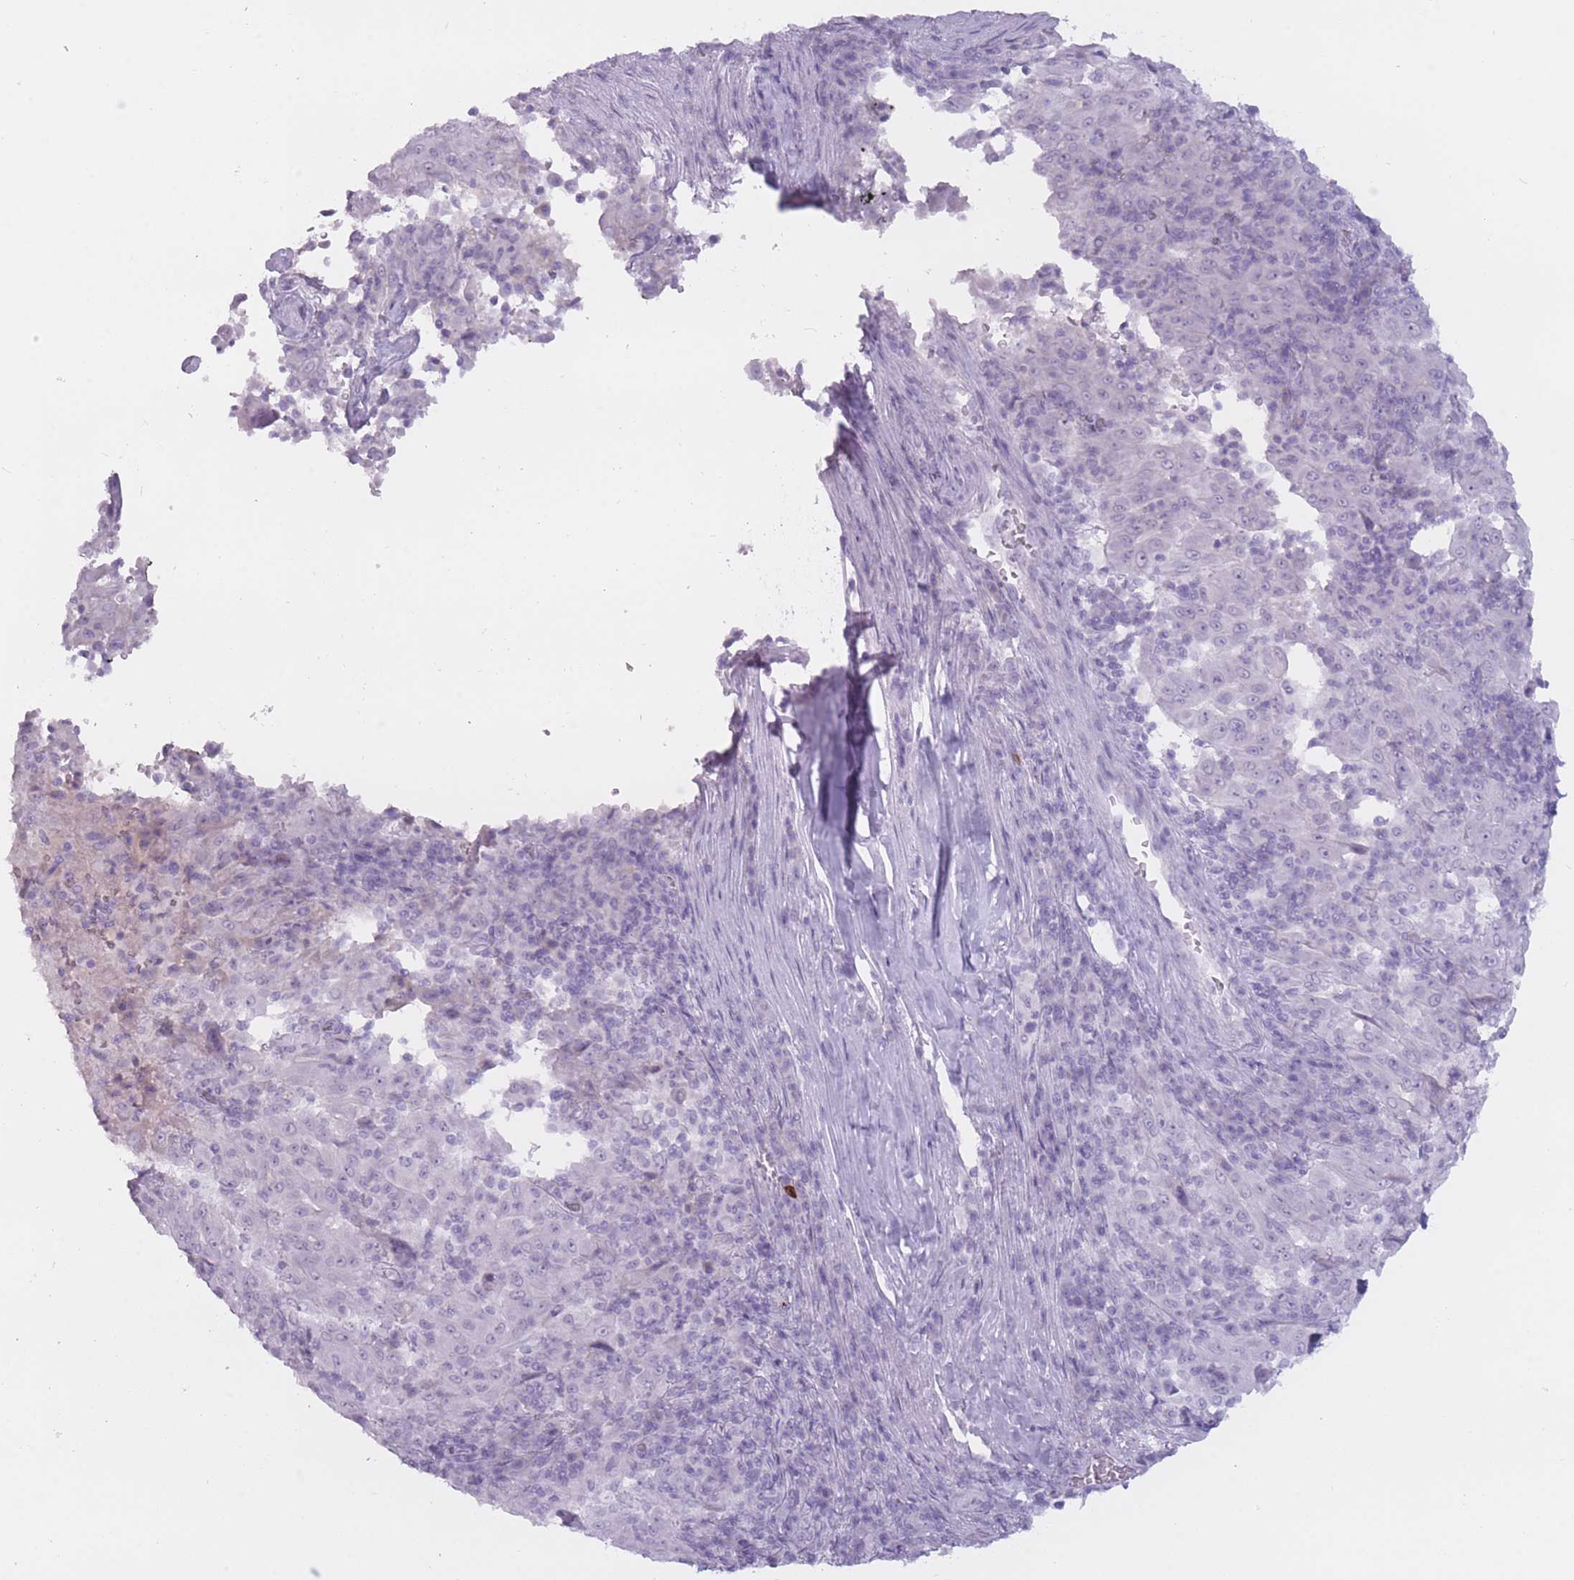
{"staining": {"intensity": "negative", "quantity": "none", "location": "none"}, "tissue": "pancreatic cancer", "cell_type": "Tumor cells", "image_type": "cancer", "snomed": [{"axis": "morphology", "description": "Adenocarcinoma, NOS"}, {"axis": "topography", "description": "Pancreas"}], "caption": "Tumor cells show no significant protein expression in pancreatic adenocarcinoma.", "gene": "PNMA3", "patient": {"sex": "male", "age": 63}}